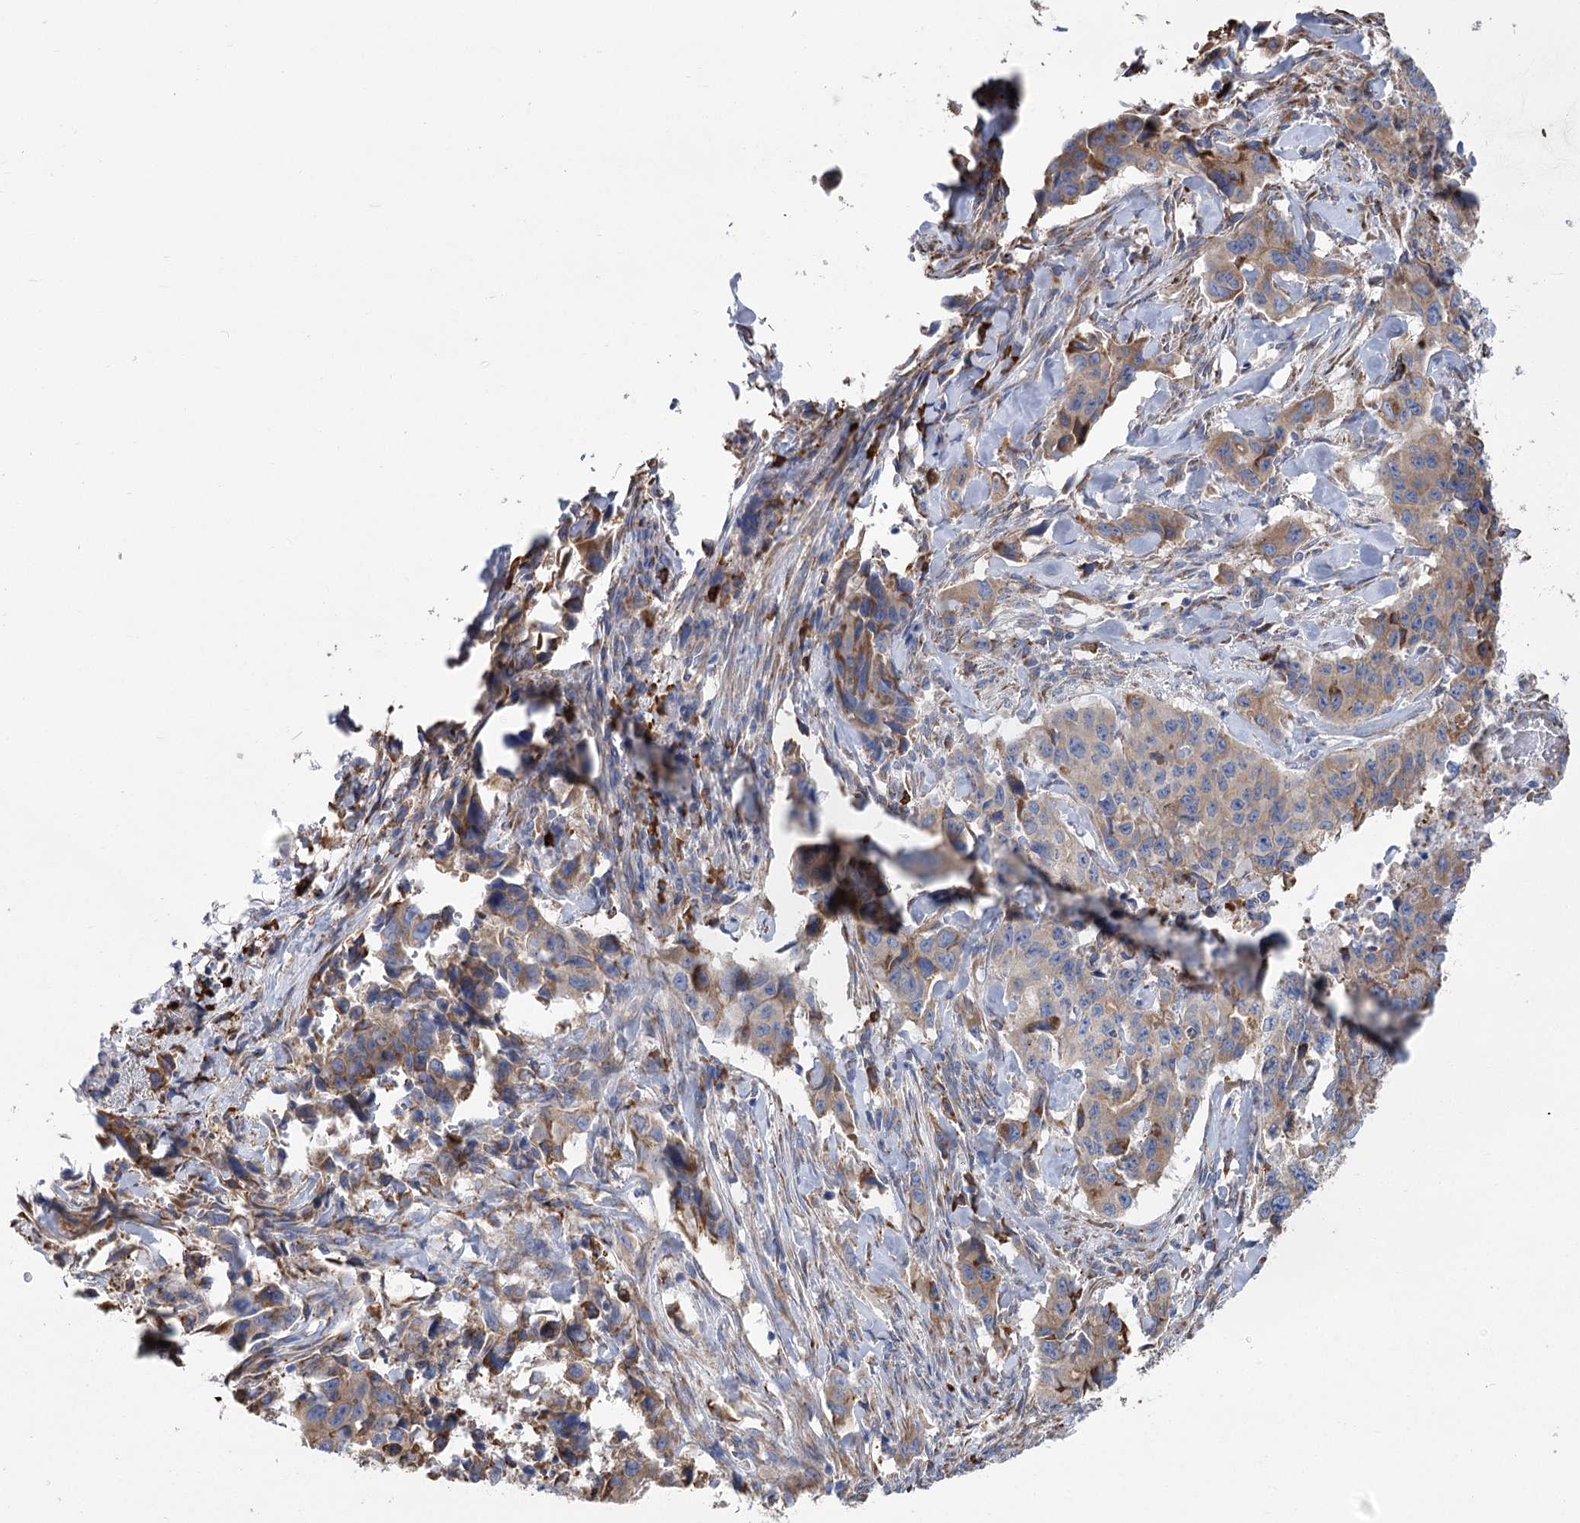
{"staining": {"intensity": "moderate", "quantity": "25%-75%", "location": "cytoplasmic/membranous"}, "tissue": "lung cancer", "cell_type": "Tumor cells", "image_type": "cancer", "snomed": [{"axis": "morphology", "description": "Adenocarcinoma, NOS"}, {"axis": "topography", "description": "Lung"}], "caption": "This photomicrograph reveals immunohistochemistry (IHC) staining of lung cancer (adenocarcinoma), with medium moderate cytoplasmic/membranous staining in about 25%-75% of tumor cells.", "gene": "METTL24", "patient": {"sex": "female", "age": 51}}